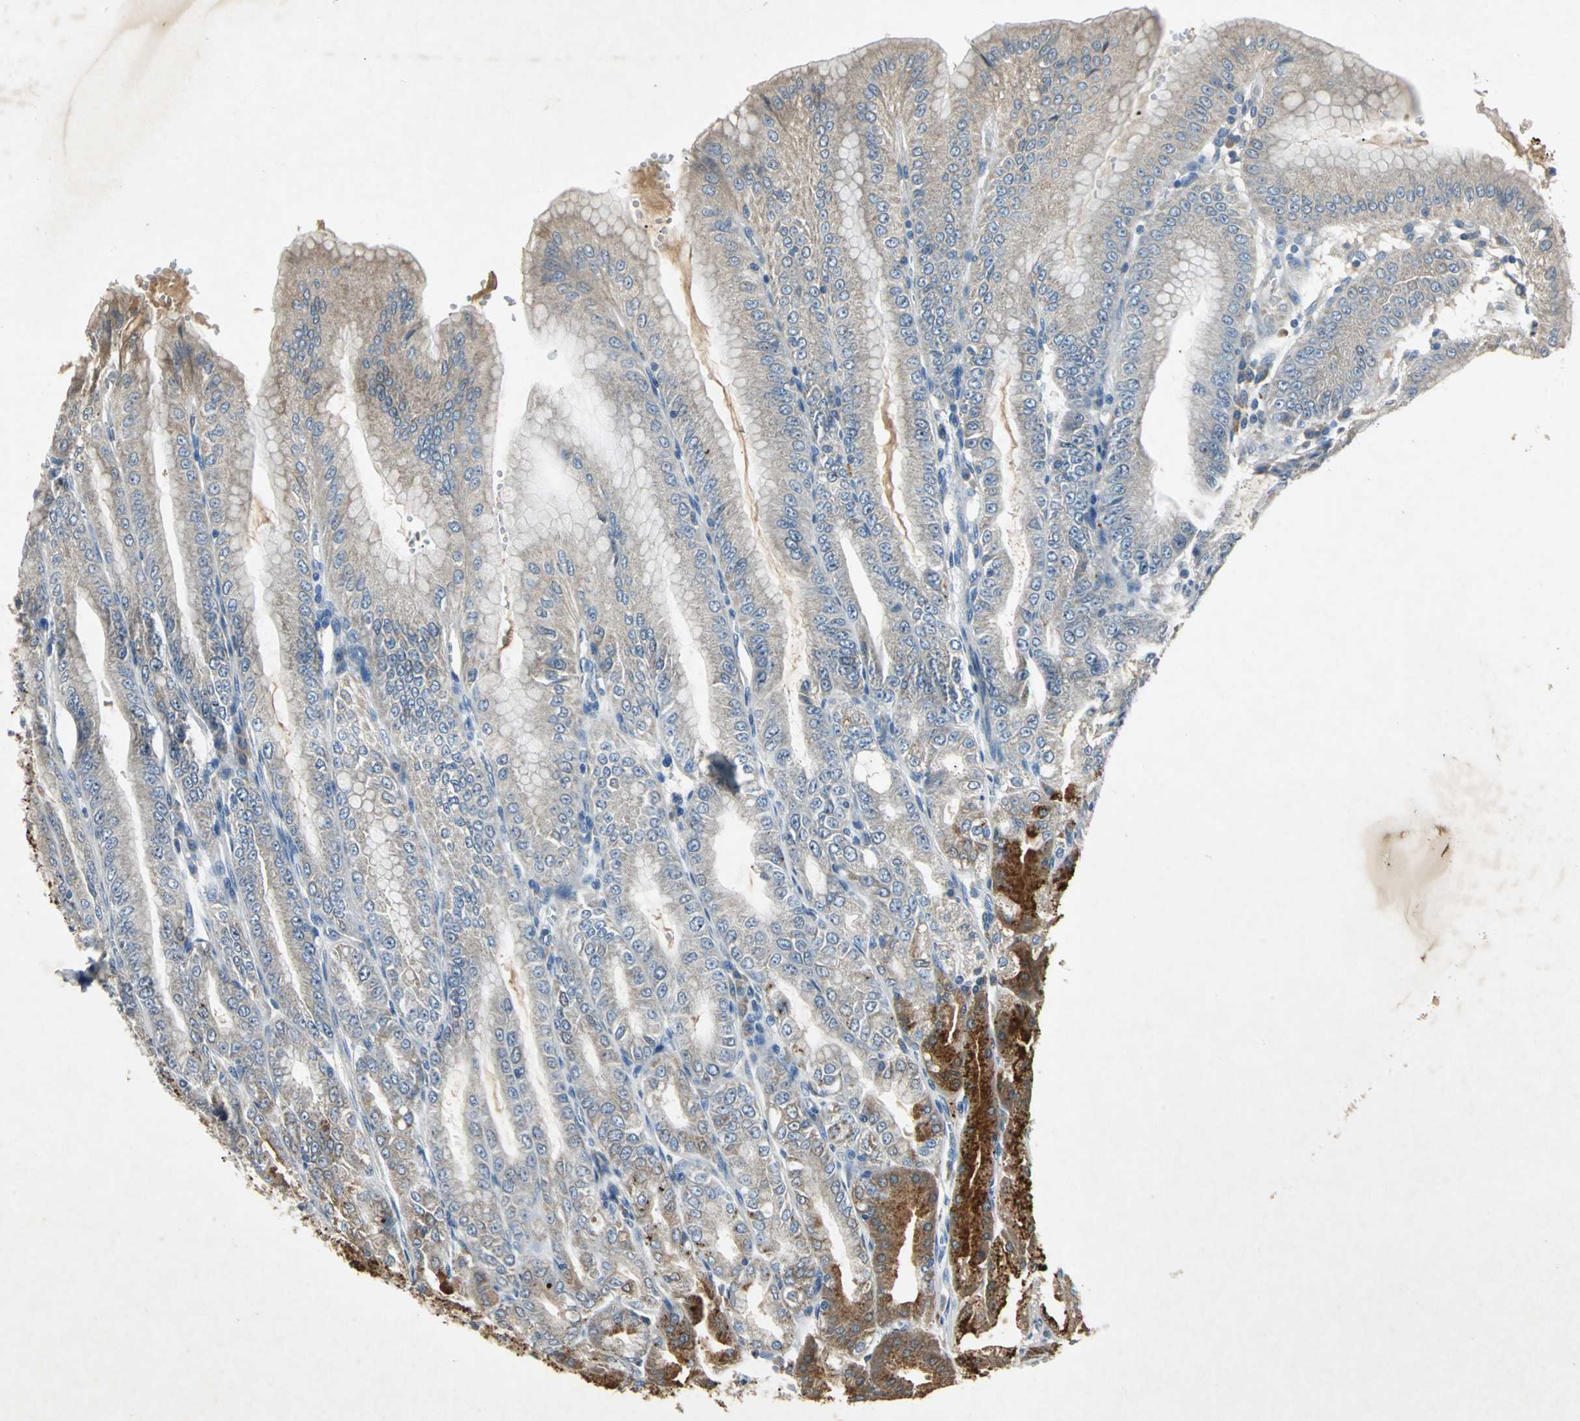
{"staining": {"intensity": "strong", "quantity": "25%-75%", "location": "cytoplasmic/membranous"}, "tissue": "stomach", "cell_type": "Glandular cells", "image_type": "normal", "snomed": [{"axis": "morphology", "description": "Normal tissue, NOS"}, {"axis": "topography", "description": "Stomach, lower"}], "caption": "Glandular cells exhibit high levels of strong cytoplasmic/membranous positivity in approximately 25%-75% of cells in normal human stomach.", "gene": "SLC2A13", "patient": {"sex": "male", "age": 71}}